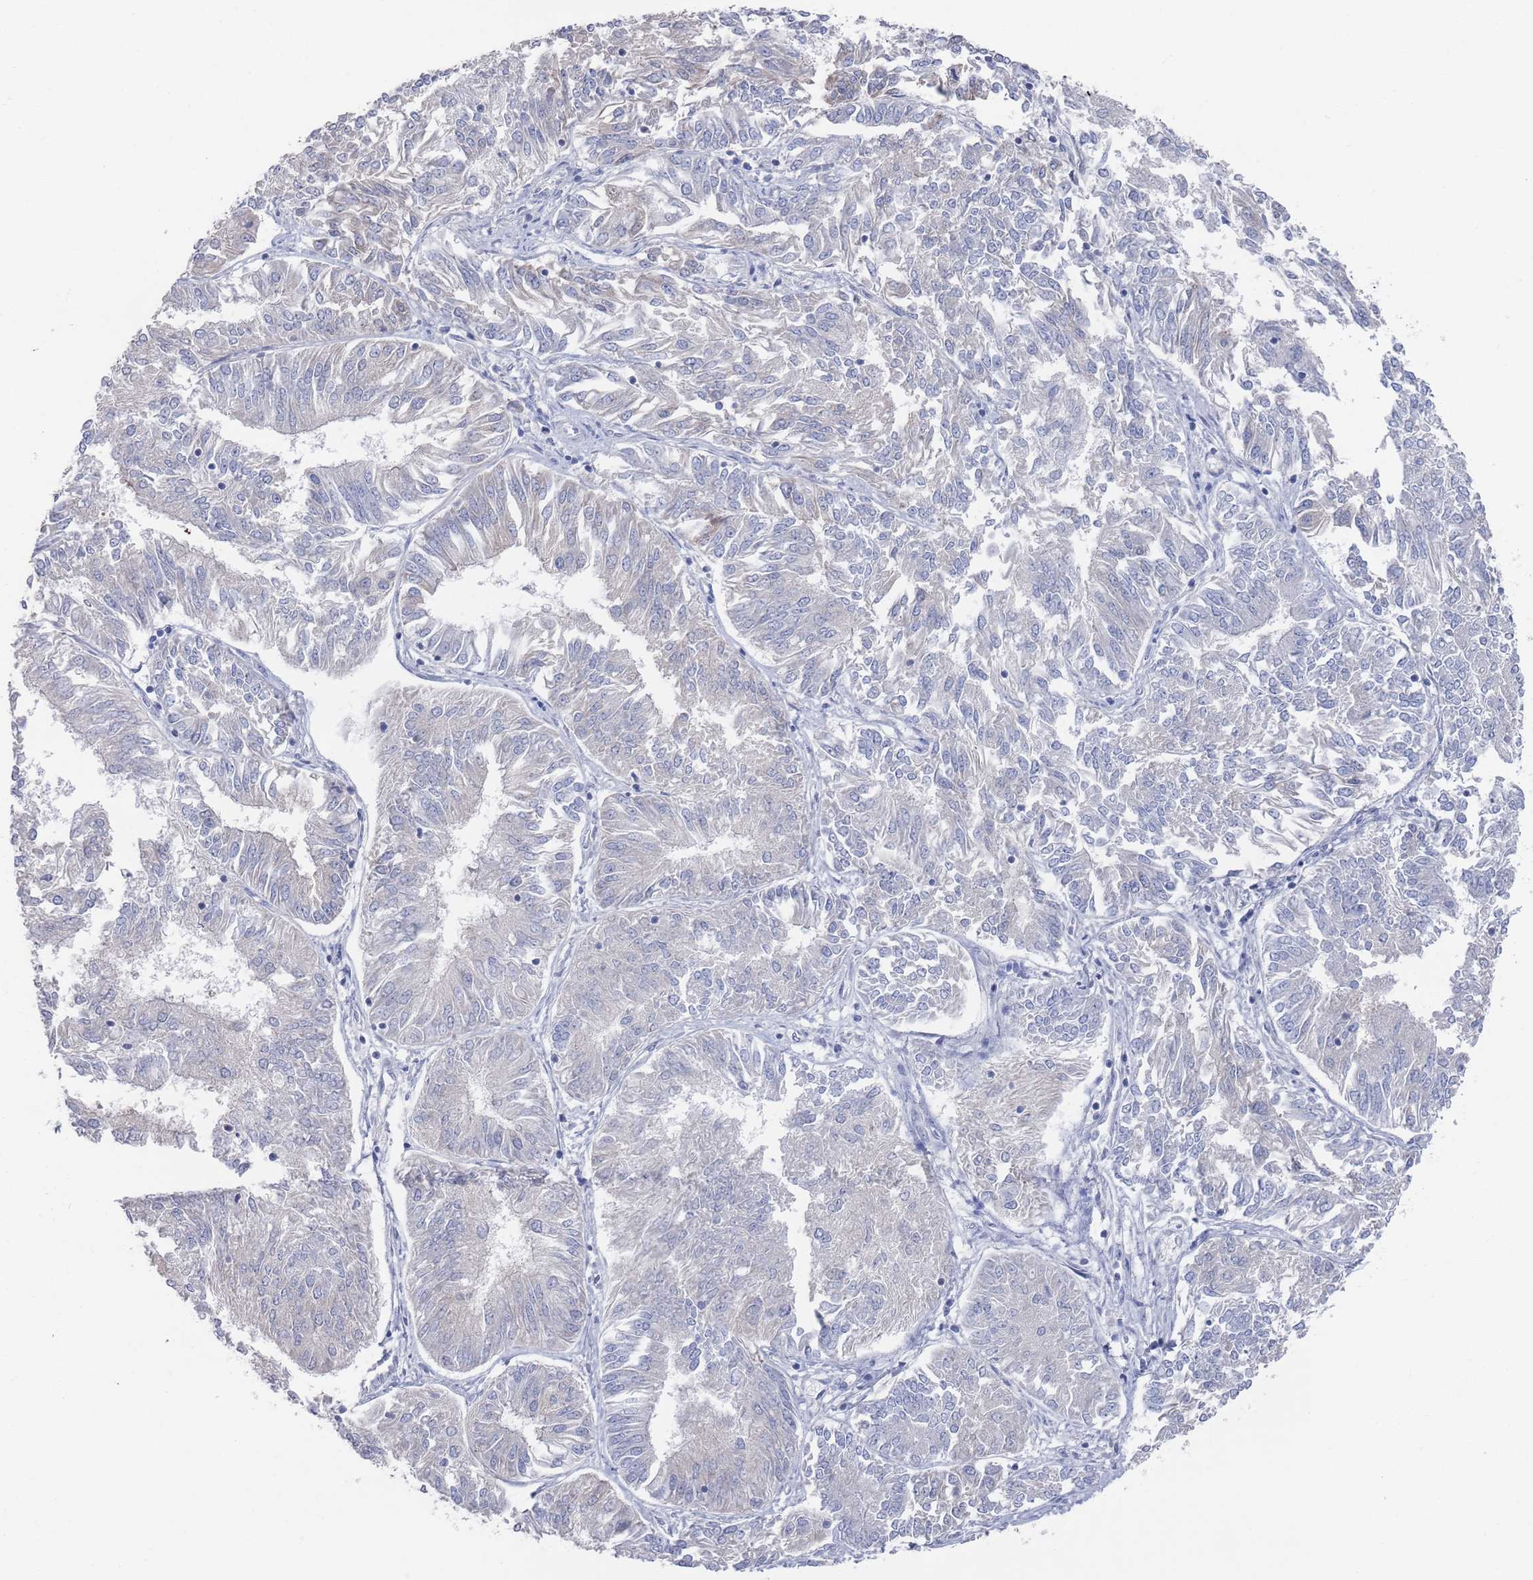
{"staining": {"intensity": "negative", "quantity": "none", "location": "none"}, "tissue": "endometrial cancer", "cell_type": "Tumor cells", "image_type": "cancer", "snomed": [{"axis": "morphology", "description": "Adenocarcinoma, NOS"}, {"axis": "topography", "description": "Endometrium"}], "caption": "High power microscopy image of an immunohistochemistry histopathology image of endometrial cancer (adenocarcinoma), revealing no significant expression in tumor cells.", "gene": "TMCO3", "patient": {"sex": "female", "age": 58}}